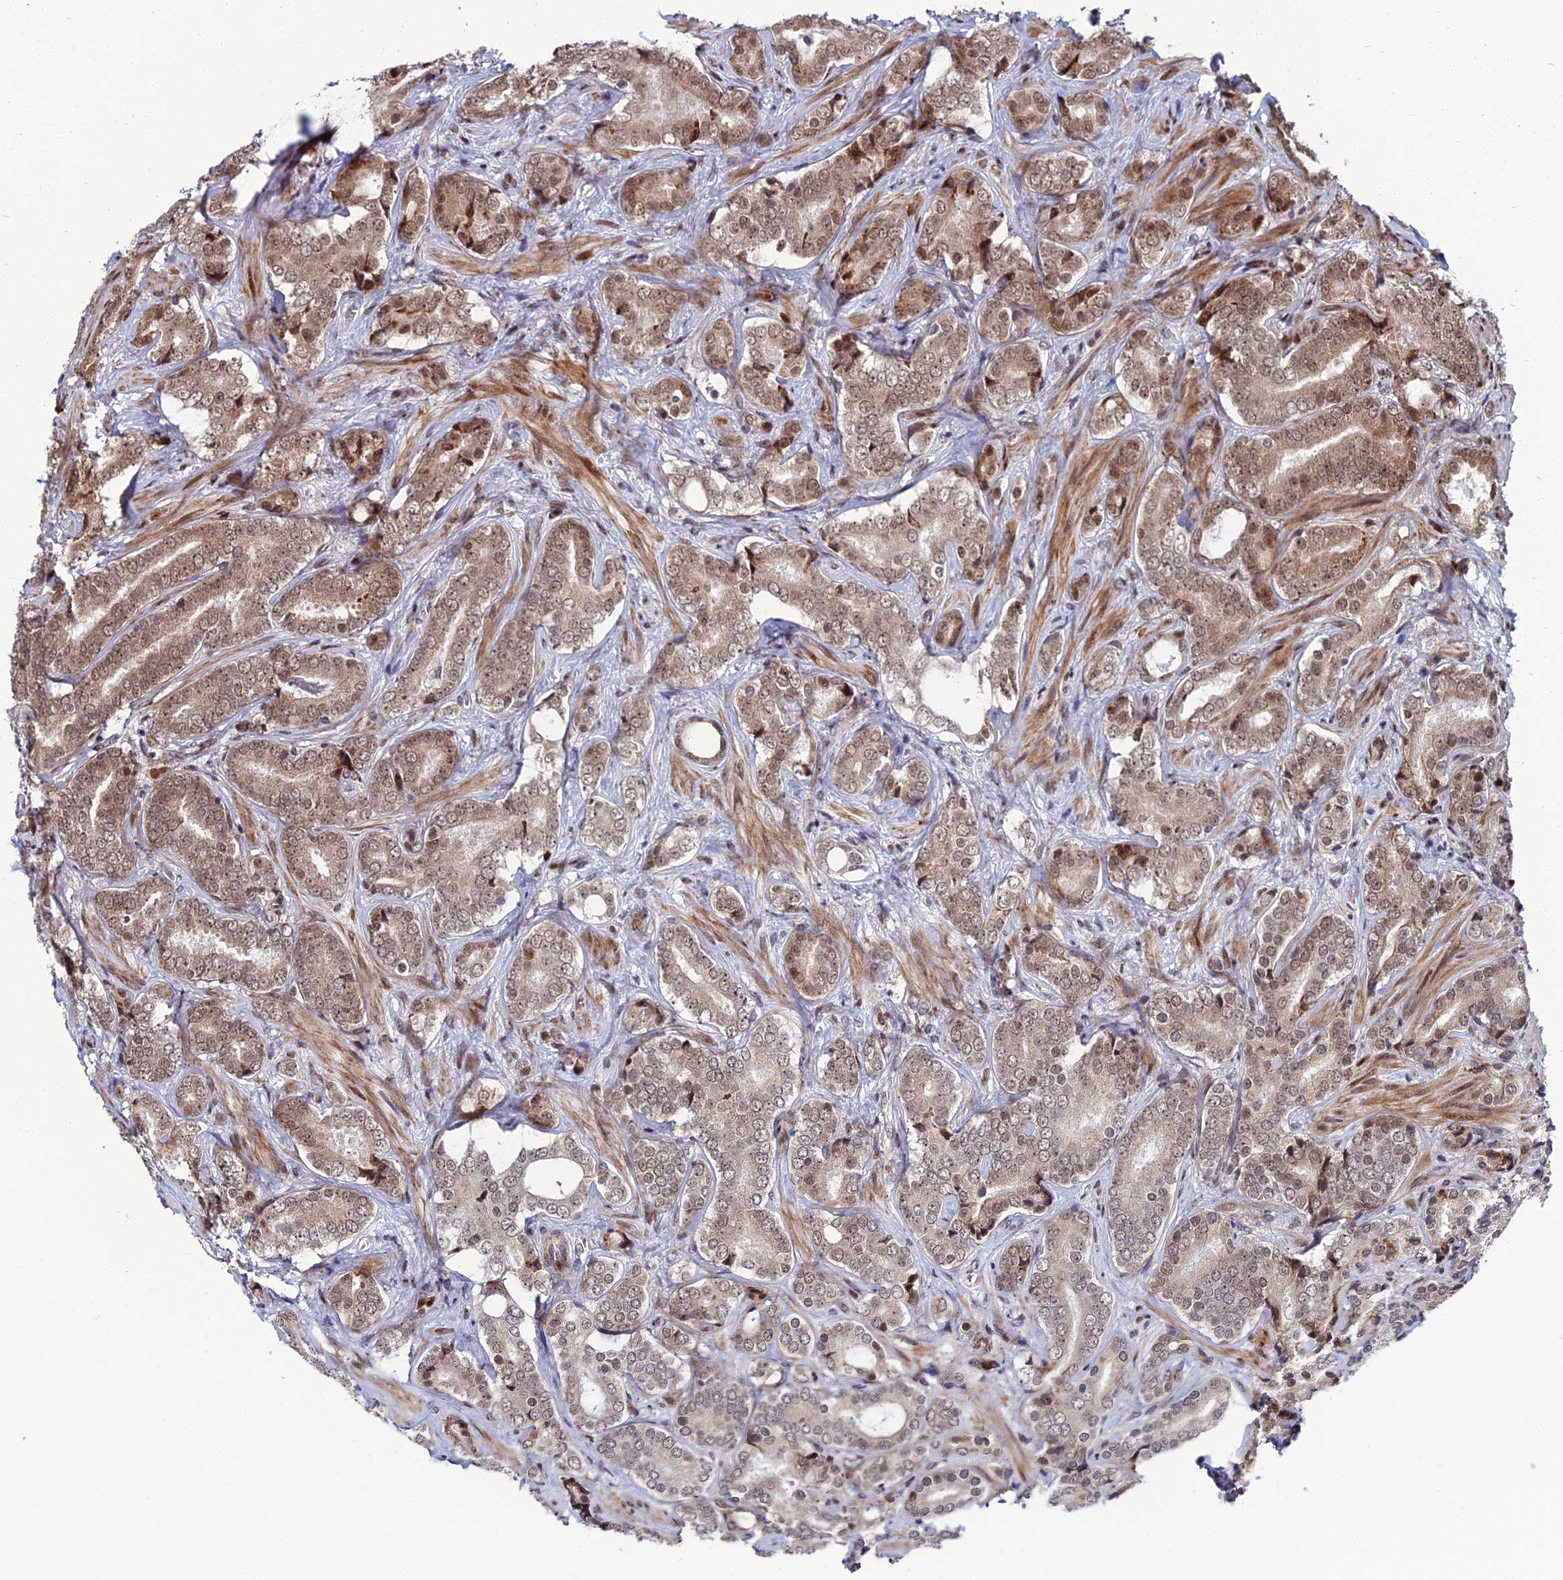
{"staining": {"intensity": "moderate", "quantity": ">75%", "location": "cytoplasmic/membranous,nuclear"}, "tissue": "prostate cancer", "cell_type": "Tumor cells", "image_type": "cancer", "snomed": [{"axis": "morphology", "description": "Adenocarcinoma, Low grade"}, {"axis": "topography", "description": "Prostate"}], "caption": "Prostate adenocarcinoma (low-grade) was stained to show a protein in brown. There is medium levels of moderate cytoplasmic/membranous and nuclear positivity in about >75% of tumor cells. The protein of interest is shown in brown color, while the nuclei are stained blue.", "gene": "ZNF668", "patient": {"sex": "male", "age": 58}}